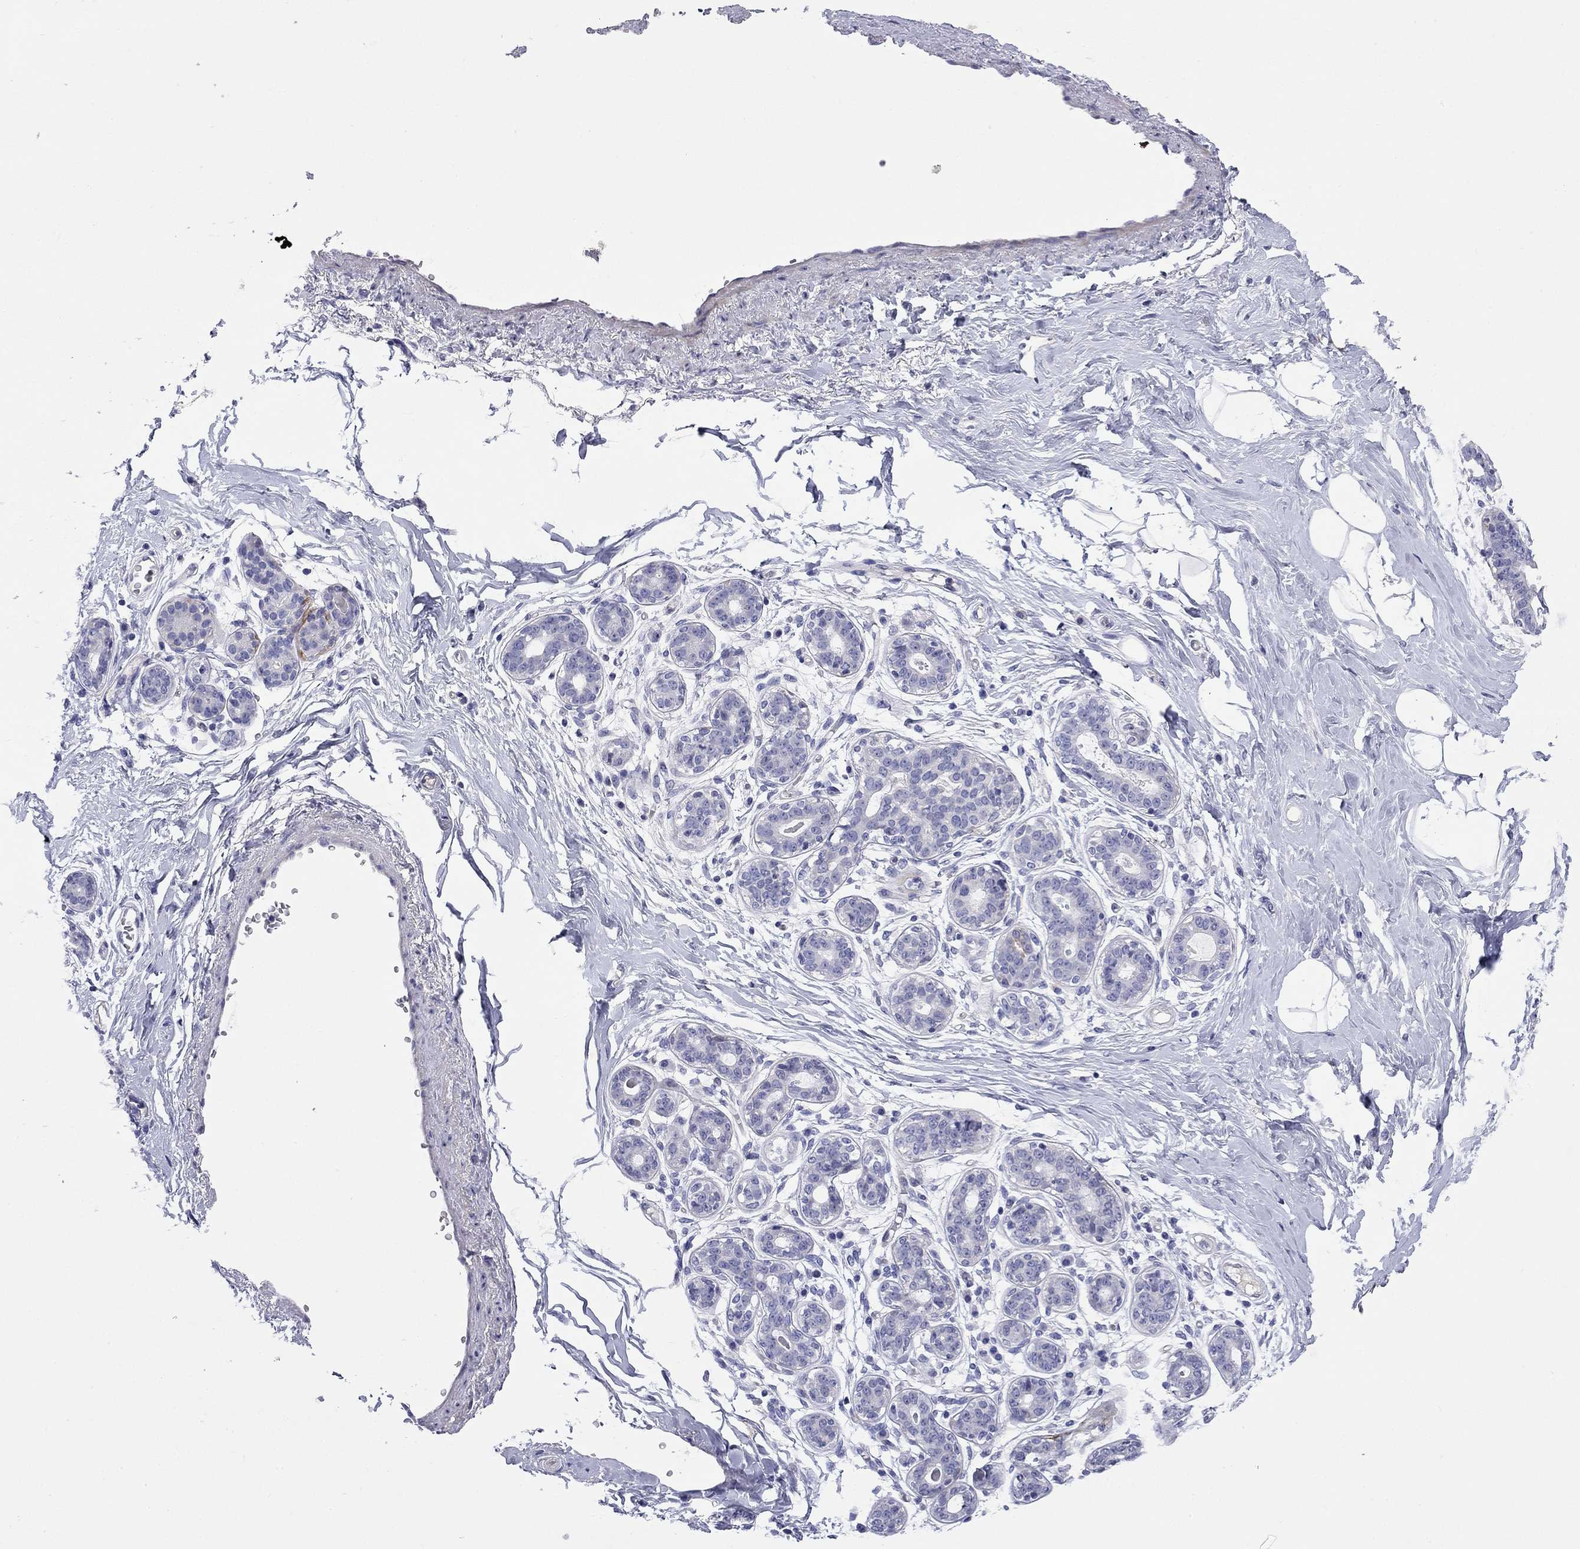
{"staining": {"intensity": "negative", "quantity": "none", "location": "none"}, "tissue": "breast", "cell_type": "Adipocytes", "image_type": "normal", "snomed": [{"axis": "morphology", "description": "Normal tissue, NOS"}, {"axis": "topography", "description": "Skin"}, {"axis": "topography", "description": "Breast"}], "caption": "Immunohistochemical staining of benign human breast displays no significant expression in adipocytes.", "gene": "CMYA5", "patient": {"sex": "female", "age": 43}}